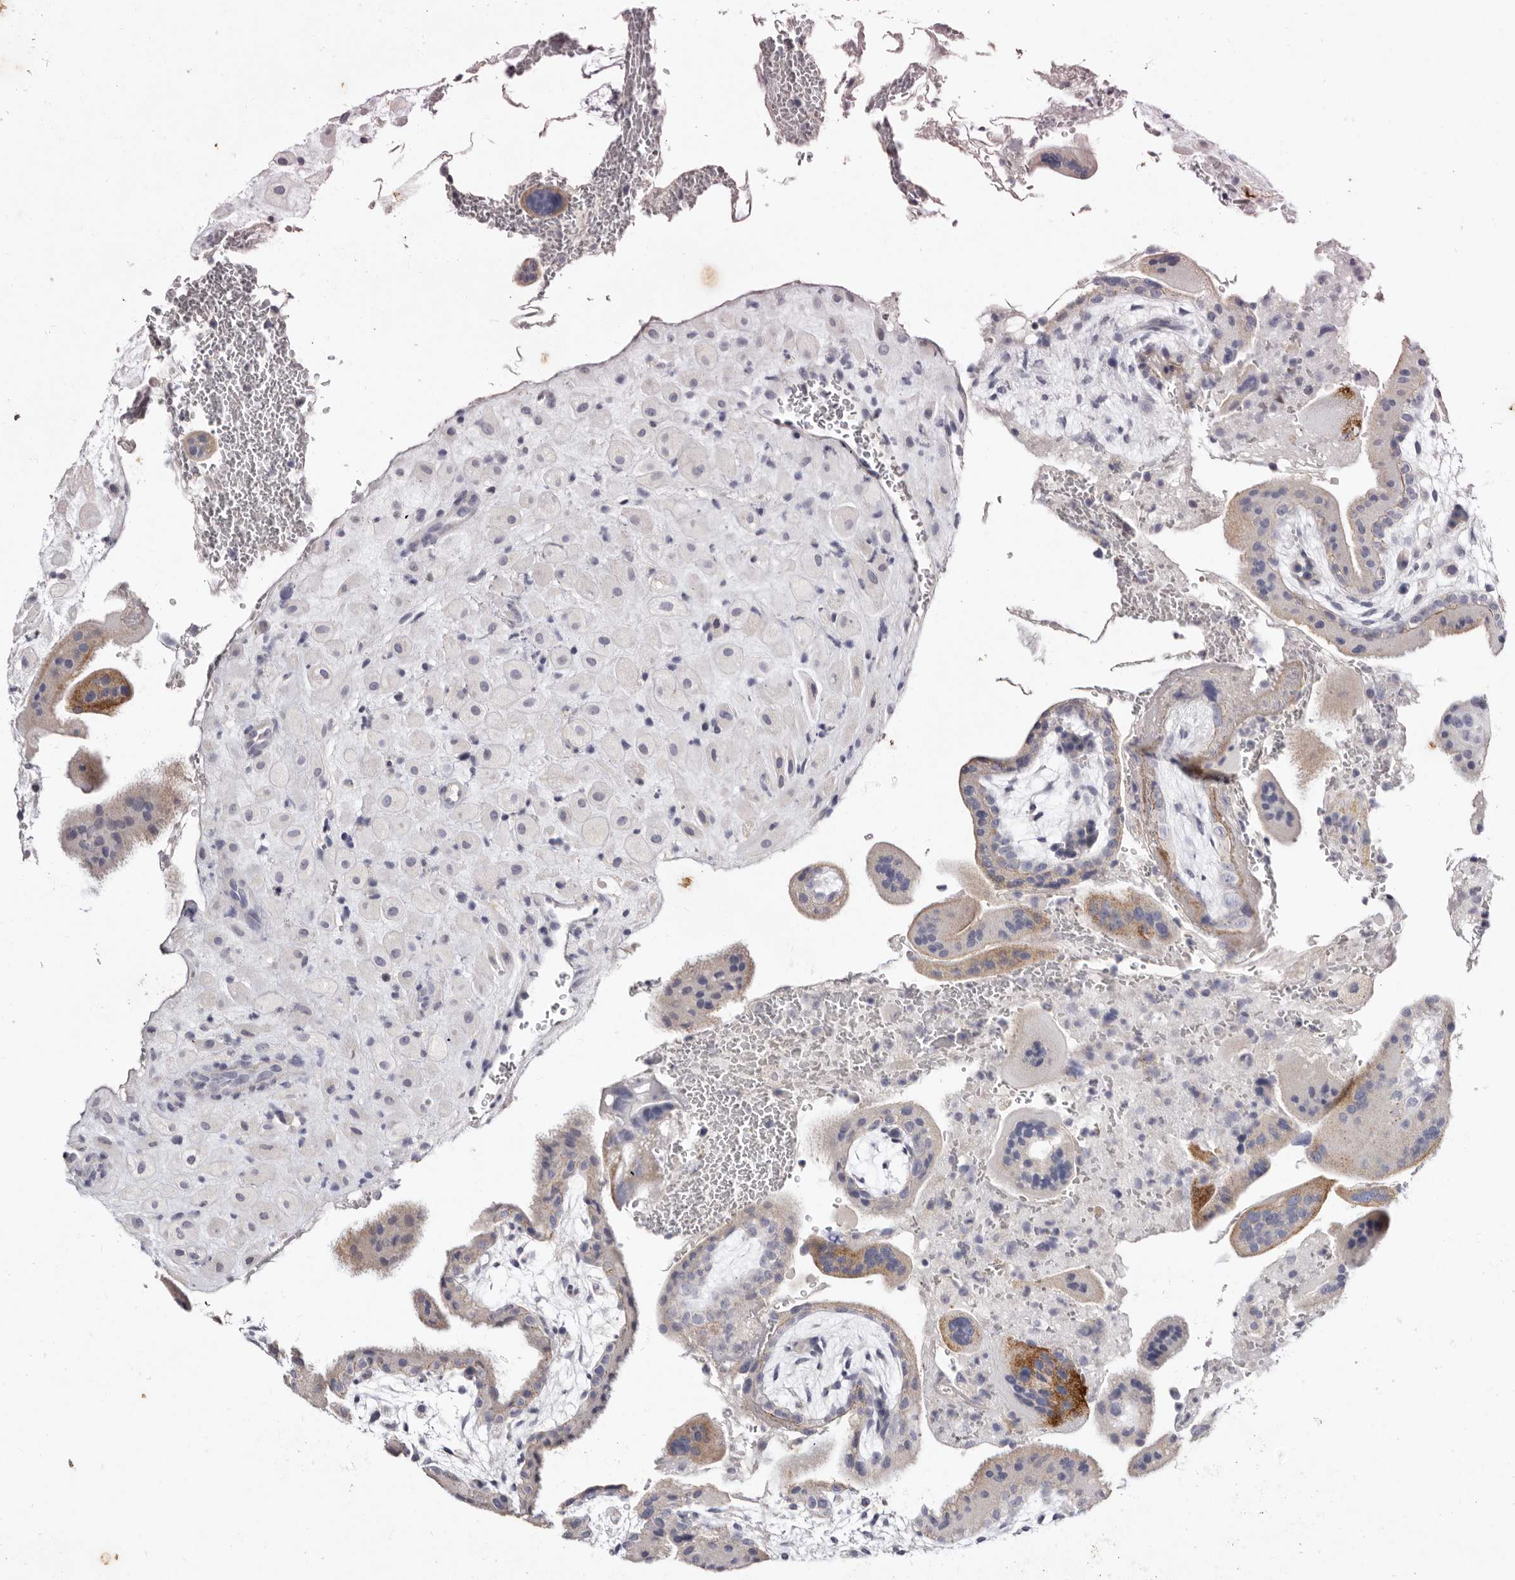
{"staining": {"intensity": "moderate", "quantity": "<25%", "location": "cytoplasmic/membranous"}, "tissue": "placenta", "cell_type": "Decidual cells", "image_type": "normal", "snomed": [{"axis": "morphology", "description": "Normal tissue, NOS"}, {"axis": "topography", "description": "Placenta"}], "caption": "Normal placenta was stained to show a protein in brown. There is low levels of moderate cytoplasmic/membranous positivity in about <25% of decidual cells.", "gene": "S1PR5", "patient": {"sex": "female", "age": 35}}